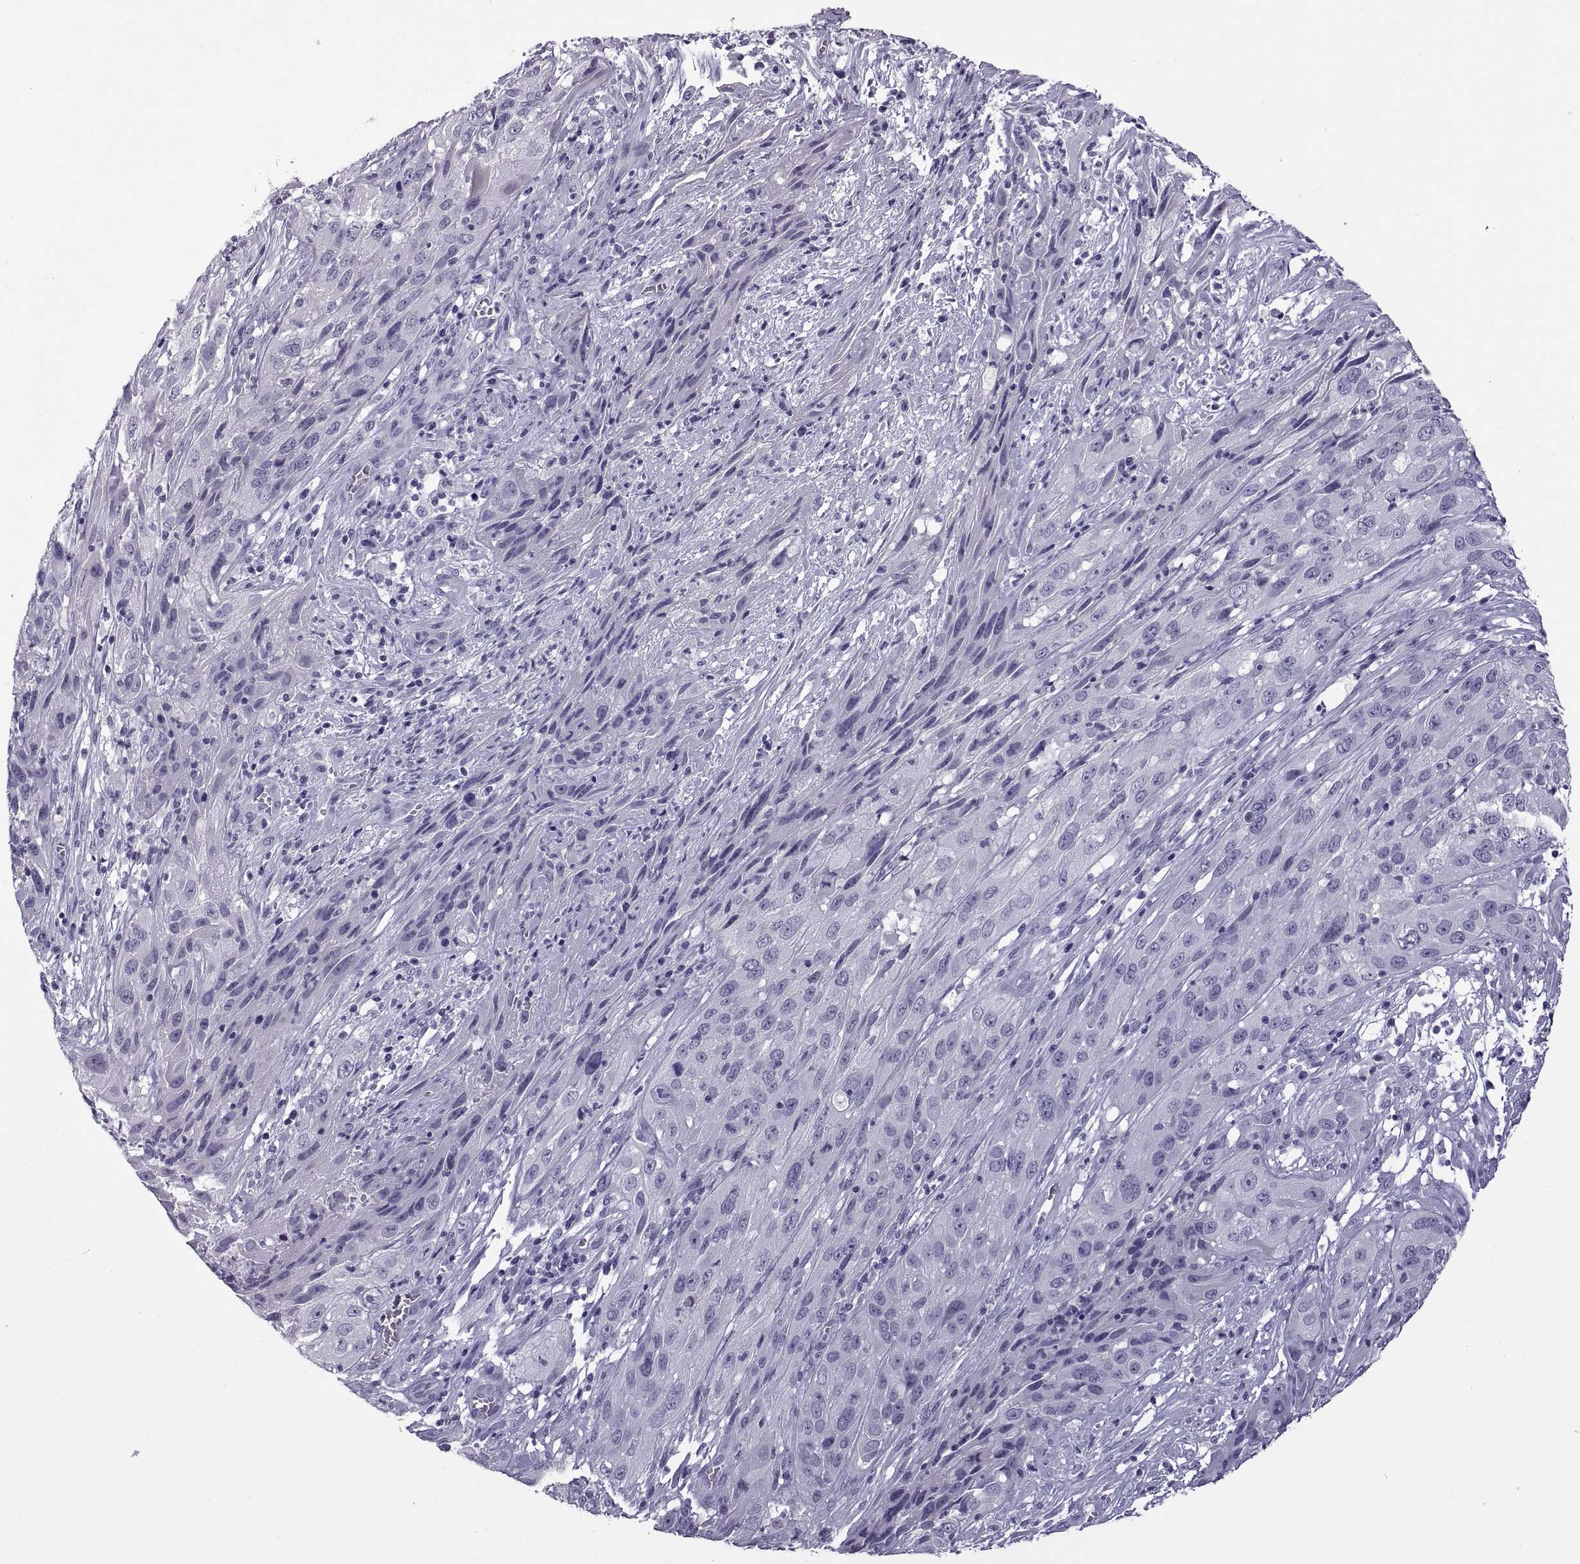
{"staining": {"intensity": "negative", "quantity": "none", "location": "none"}, "tissue": "cervical cancer", "cell_type": "Tumor cells", "image_type": "cancer", "snomed": [{"axis": "morphology", "description": "Squamous cell carcinoma, NOS"}, {"axis": "topography", "description": "Cervix"}], "caption": "Cervical cancer (squamous cell carcinoma) stained for a protein using IHC shows no positivity tumor cells.", "gene": "RDM1", "patient": {"sex": "female", "age": 32}}